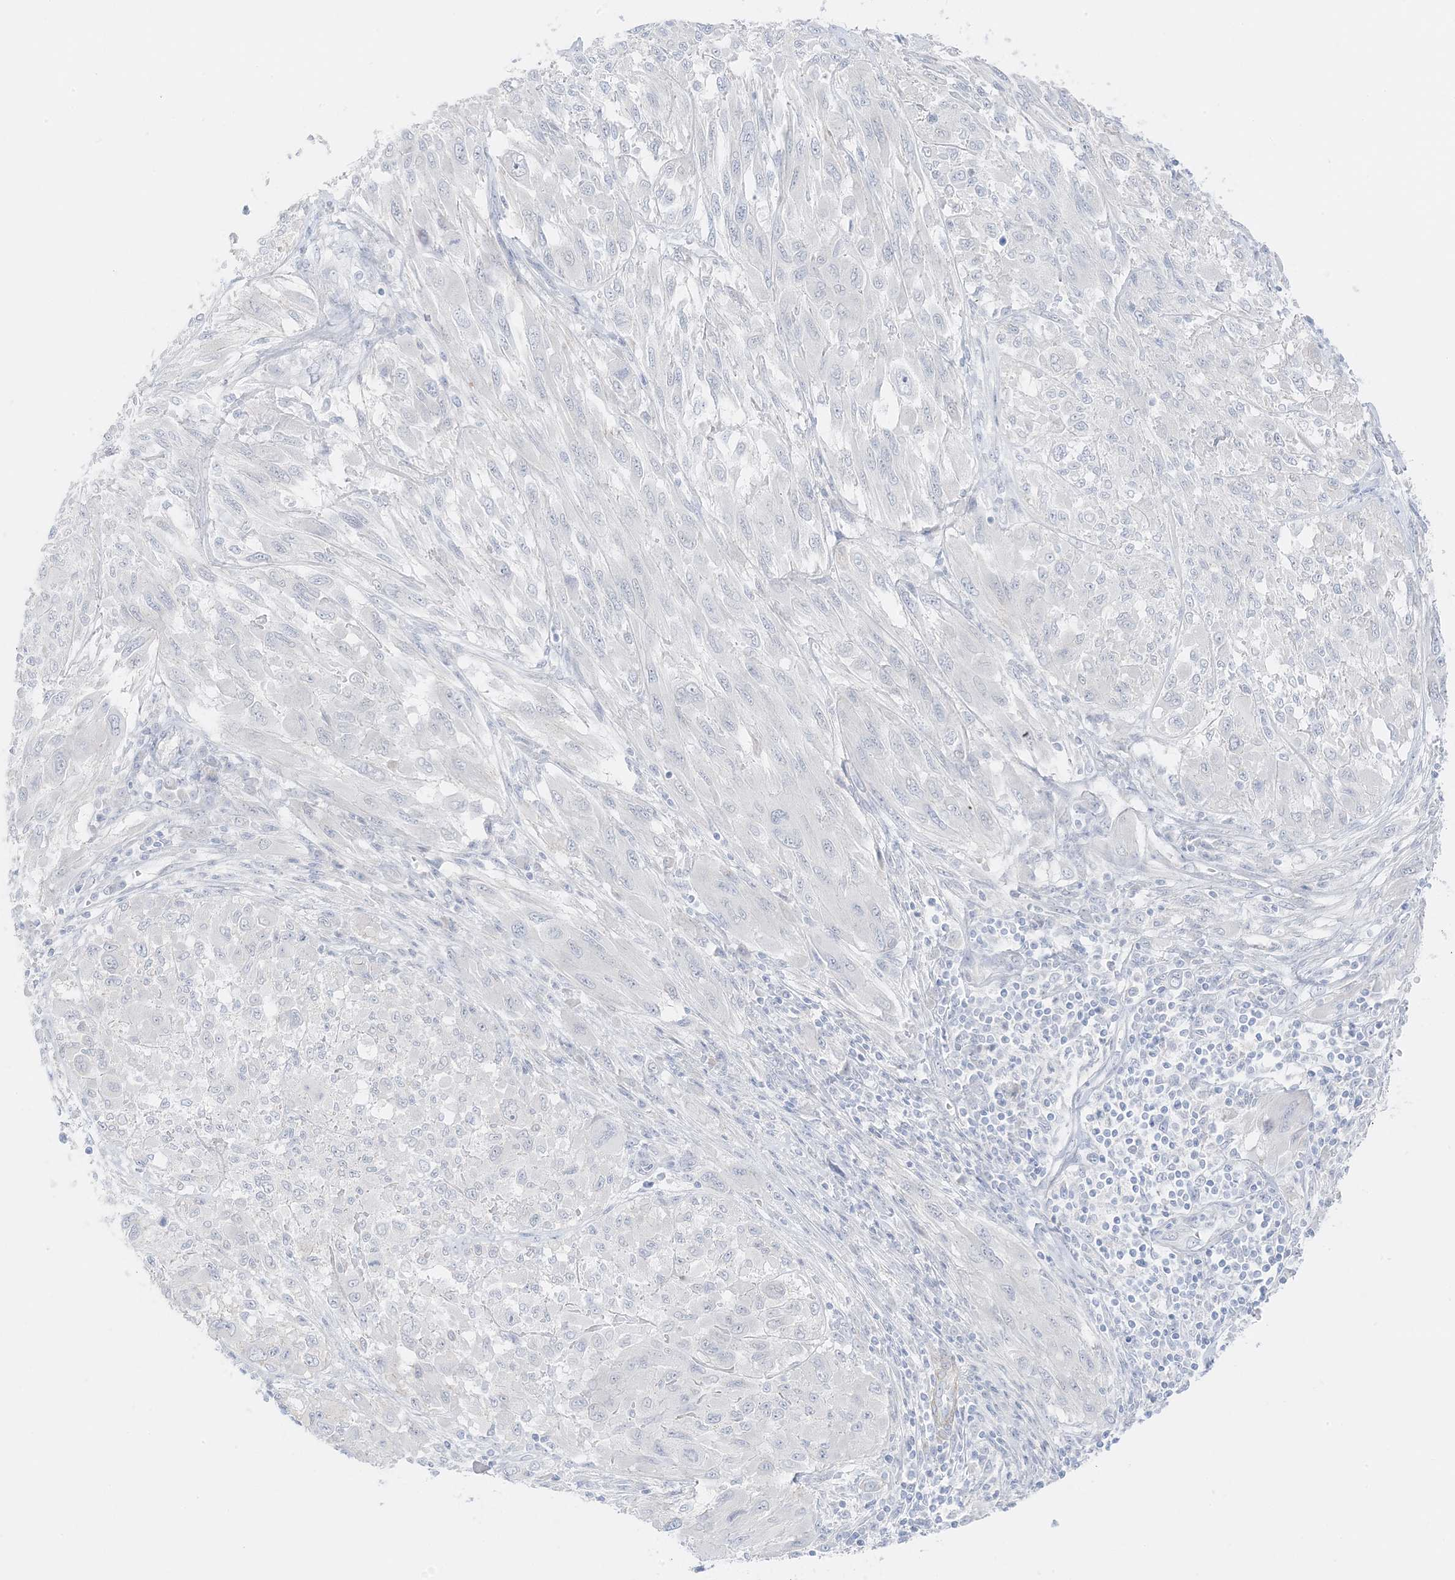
{"staining": {"intensity": "negative", "quantity": "none", "location": "none"}, "tissue": "melanoma", "cell_type": "Tumor cells", "image_type": "cancer", "snomed": [{"axis": "morphology", "description": "Malignant melanoma, NOS"}, {"axis": "topography", "description": "Skin"}], "caption": "Immunohistochemical staining of human melanoma displays no significant staining in tumor cells. (DAB immunohistochemistry (IHC), high magnification).", "gene": "SLC22A13", "patient": {"sex": "female", "age": 91}}